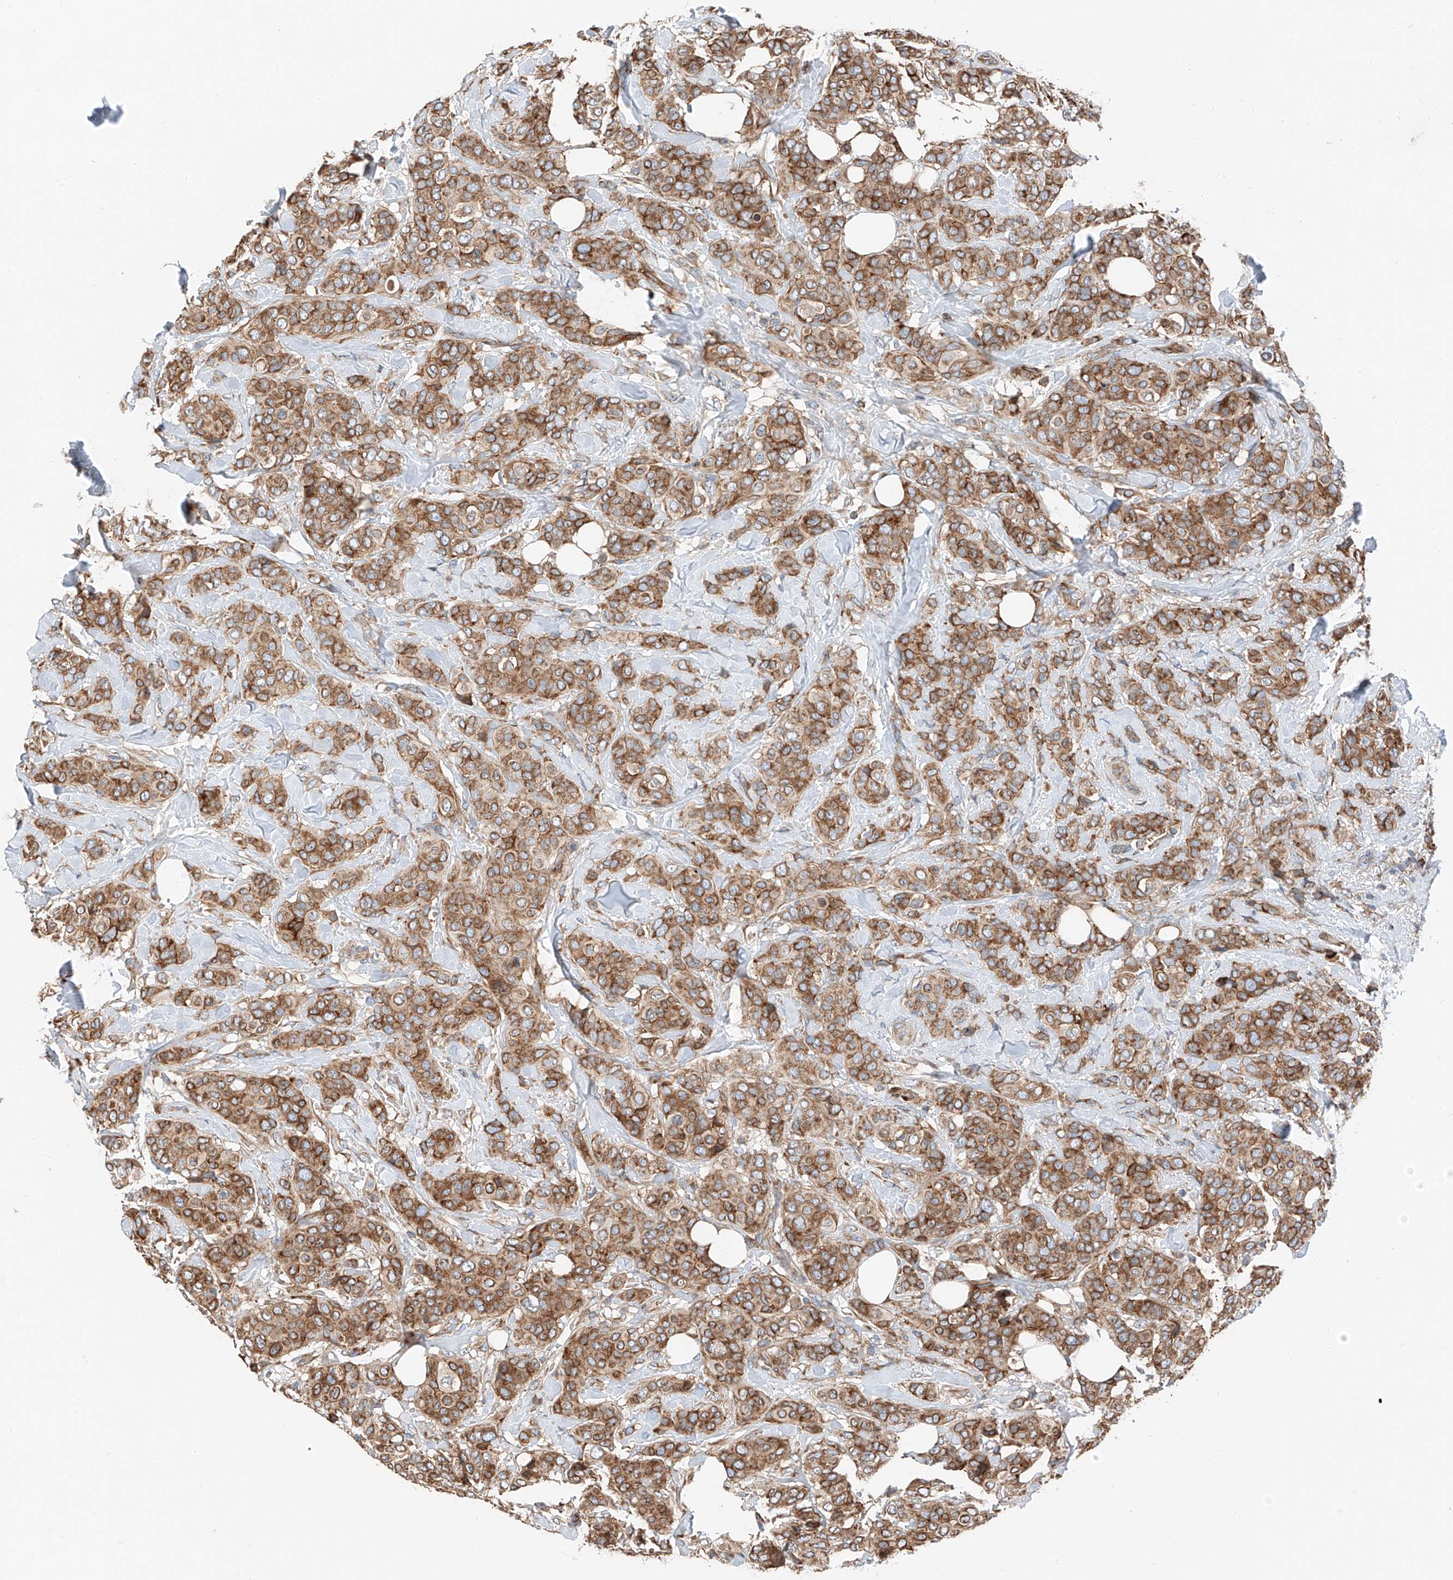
{"staining": {"intensity": "moderate", "quantity": ">75%", "location": "cytoplasmic/membranous"}, "tissue": "breast cancer", "cell_type": "Tumor cells", "image_type": "cancer", "snomed": [{"axis": "morphology", "description": "Lobular carcinoma"}, {"axis": "topography", "description": "Breast"}], "caption": "This photomicrograph demonstrates immunohistochemistry (IHC) staining of lobular carcinoma (breast), with medium moderate cytoplasmic/membranous staining in about >75% of tumor cells.", "gene": "ZC3H15", "patient": {"sex": "female", "age": 51}}